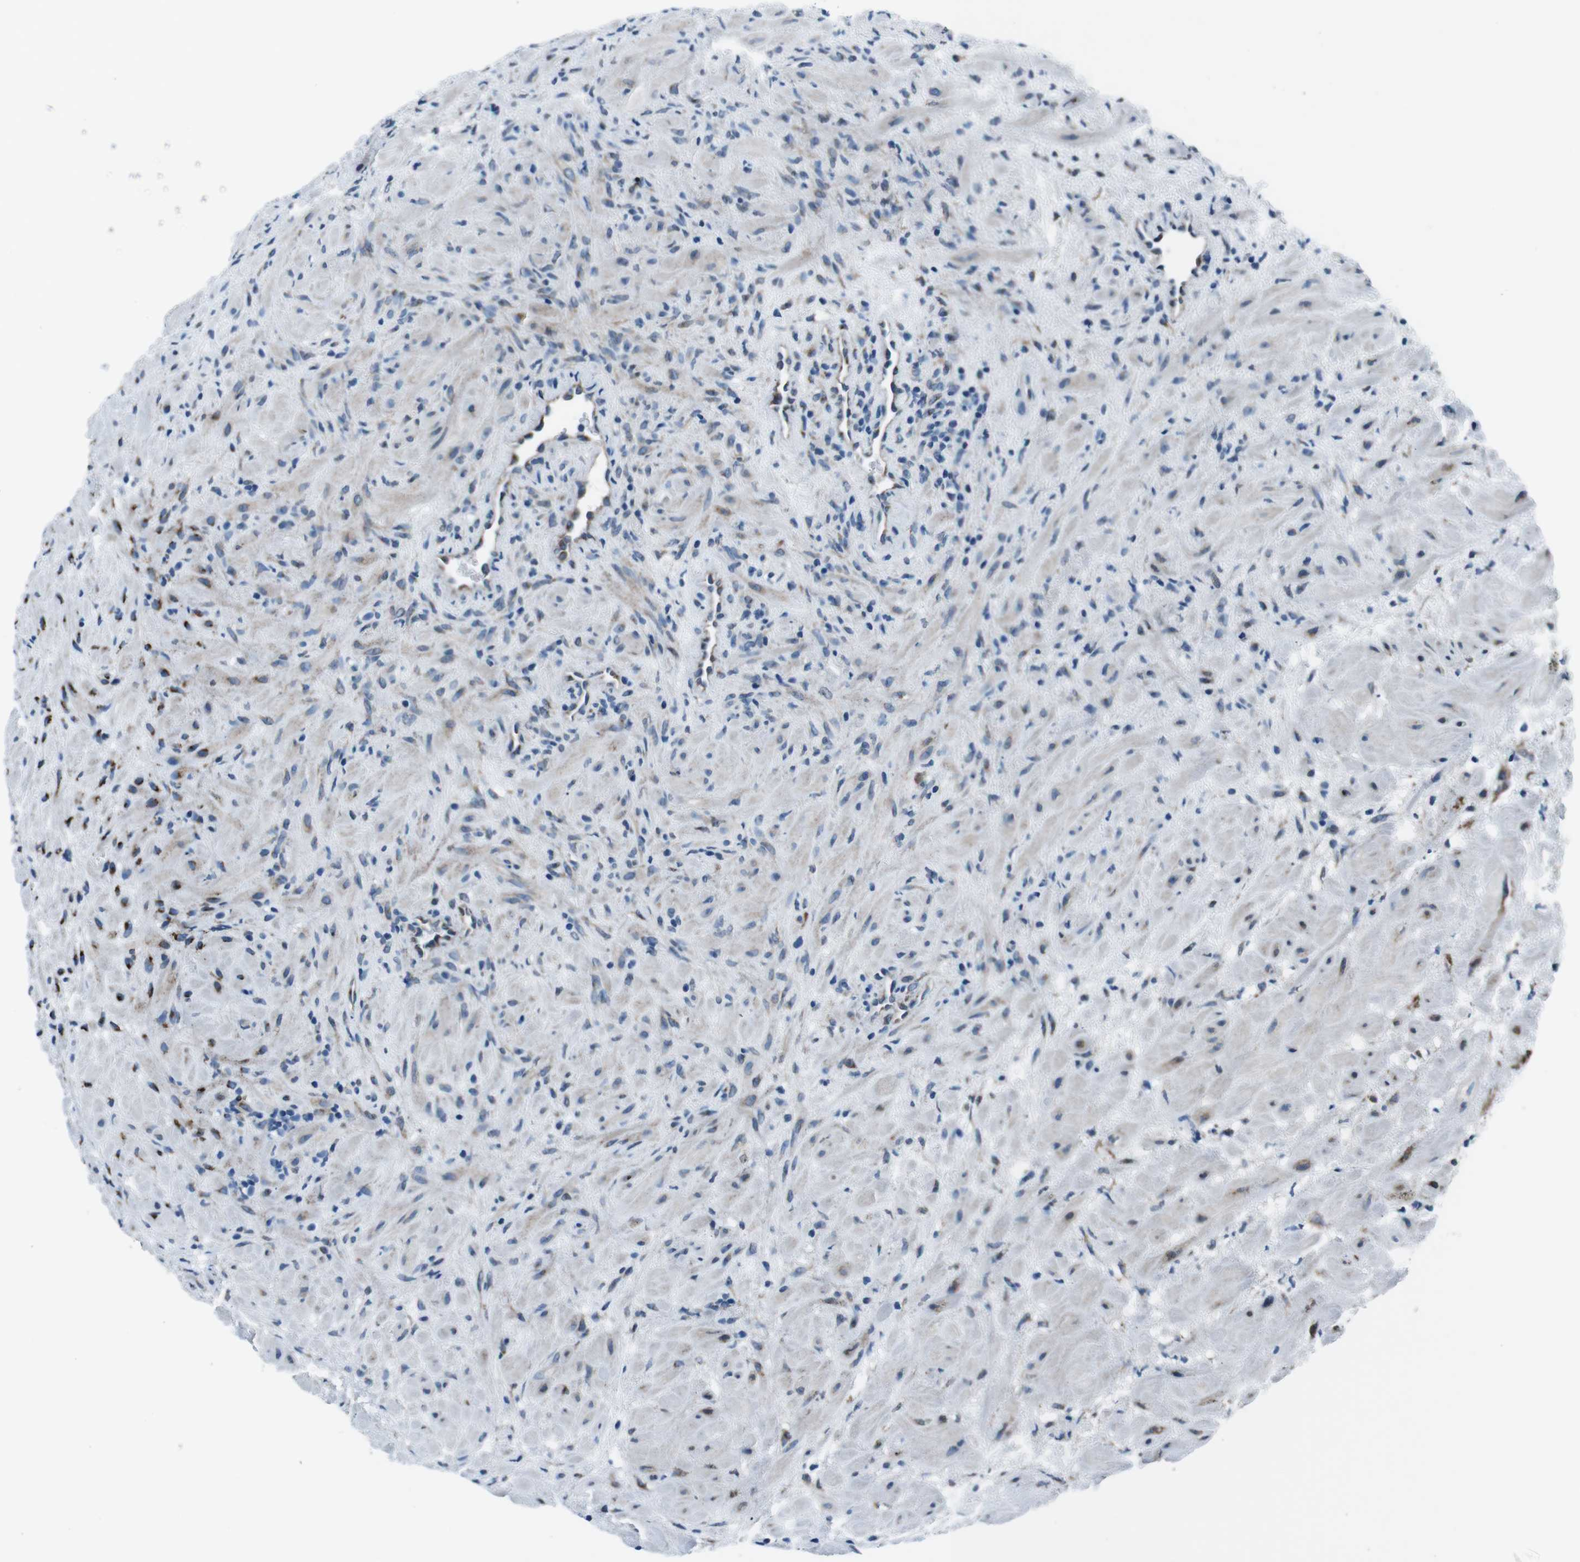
{"staining": {"intensity": "negative", "quantity": "none", "location": "none"}, "tissue": "prostate cancer", "cell_type": "Tumor cells", "image_type": "cancer", "snomed": [{"axis": "morphology", "description": "Adenocarcinoma, Low grade"}, {"axis": "topography", "description": "Prostate"}], "caption": "Immunohistochemical staining of human low-grade adenocarcinoma (prostate) exhibits no significant expression in tumor cells. Brightfield microscopy of immunohistochemistry stained with DAB (3,3'-diaminobenzidine) (brown) and hematoxylin (blue), captured at high magnification.", "gene": "NUCB2", "patient": {"sex": "male", "age": 89}}